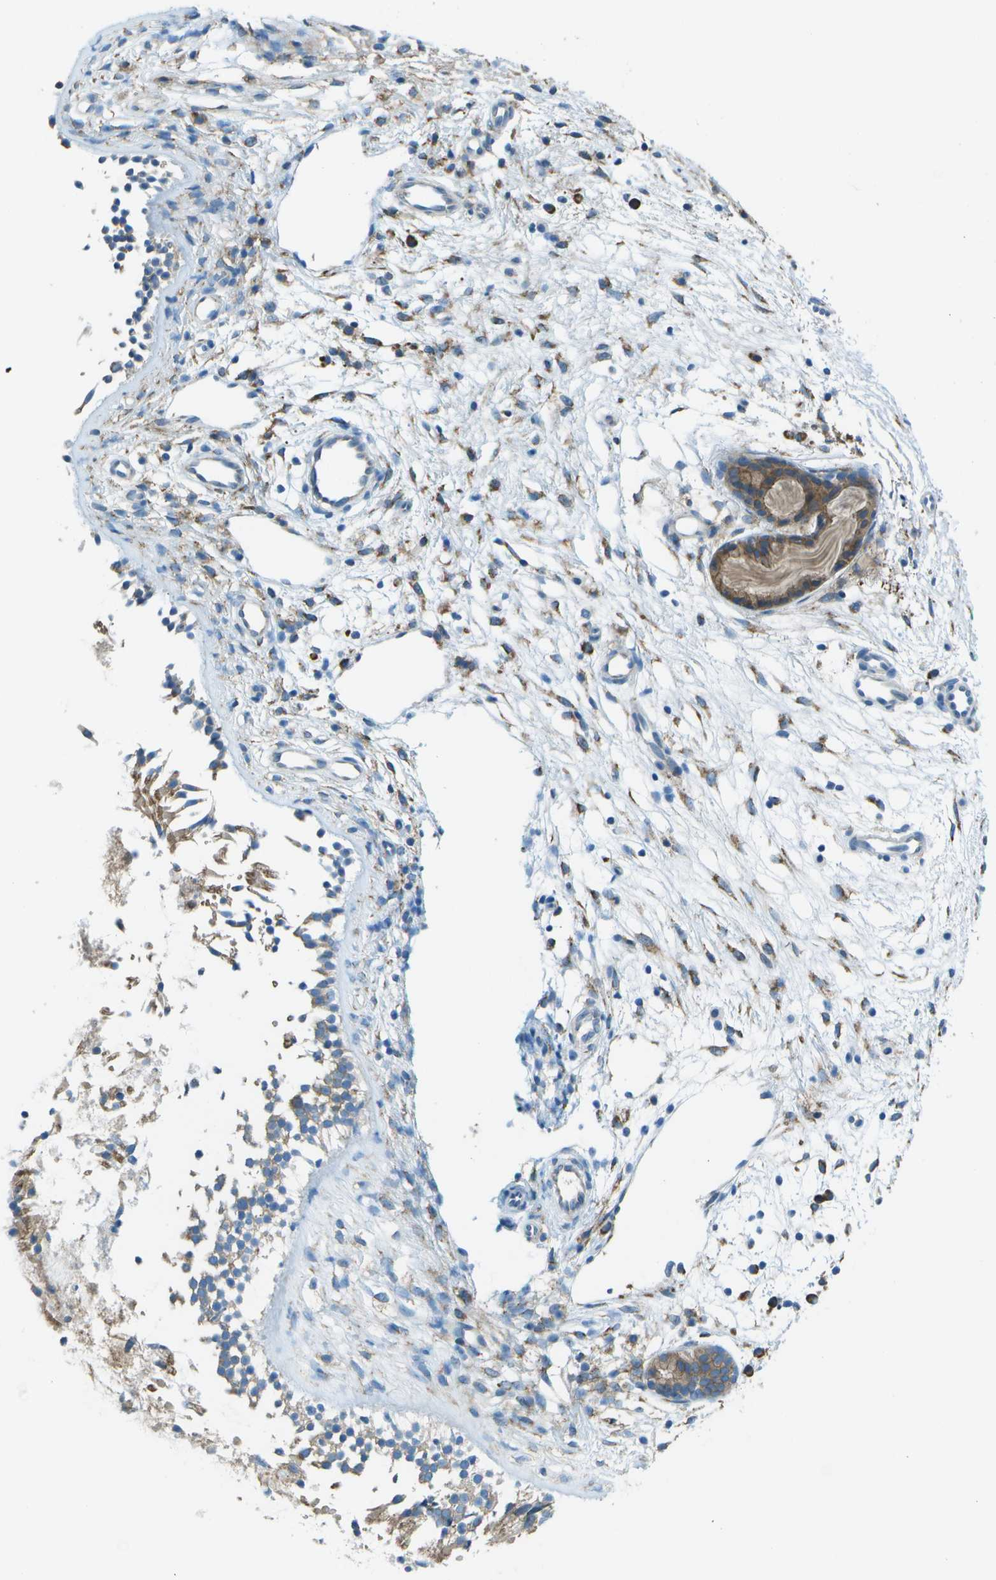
{"staining": {"intensity": "weak", "quantity": ">75%", "location": "cytoplasmic/membranous"}, "tissue": "nasopharynx", "cell_type": "Respiratory epithelial cells", "image_type": "normal", "snomed": [{"axis": "morphology", "description": "Normal tissue, NOS"}, {"axis": "topography", "description": "Nasopharynx"}], "caption": "High-magnification brightfield microscopy of unremarkable nasopharynx stained with DAB (3,3'-diaminobenzidine) (brown) and counterstained with hematoxylin (blue). respiratory epithelial cells exhibit weak cytoplasmic/membranous positivity is seen in about>75% of cells. The staining was performed using DAB (3,3'-diaminobenzidine), with brown indicating positive protein expression. Nuclei are stained blue with hematoxylin.", "gene": "KCTD3", "patient": {"sex": "male", "age": 21}}